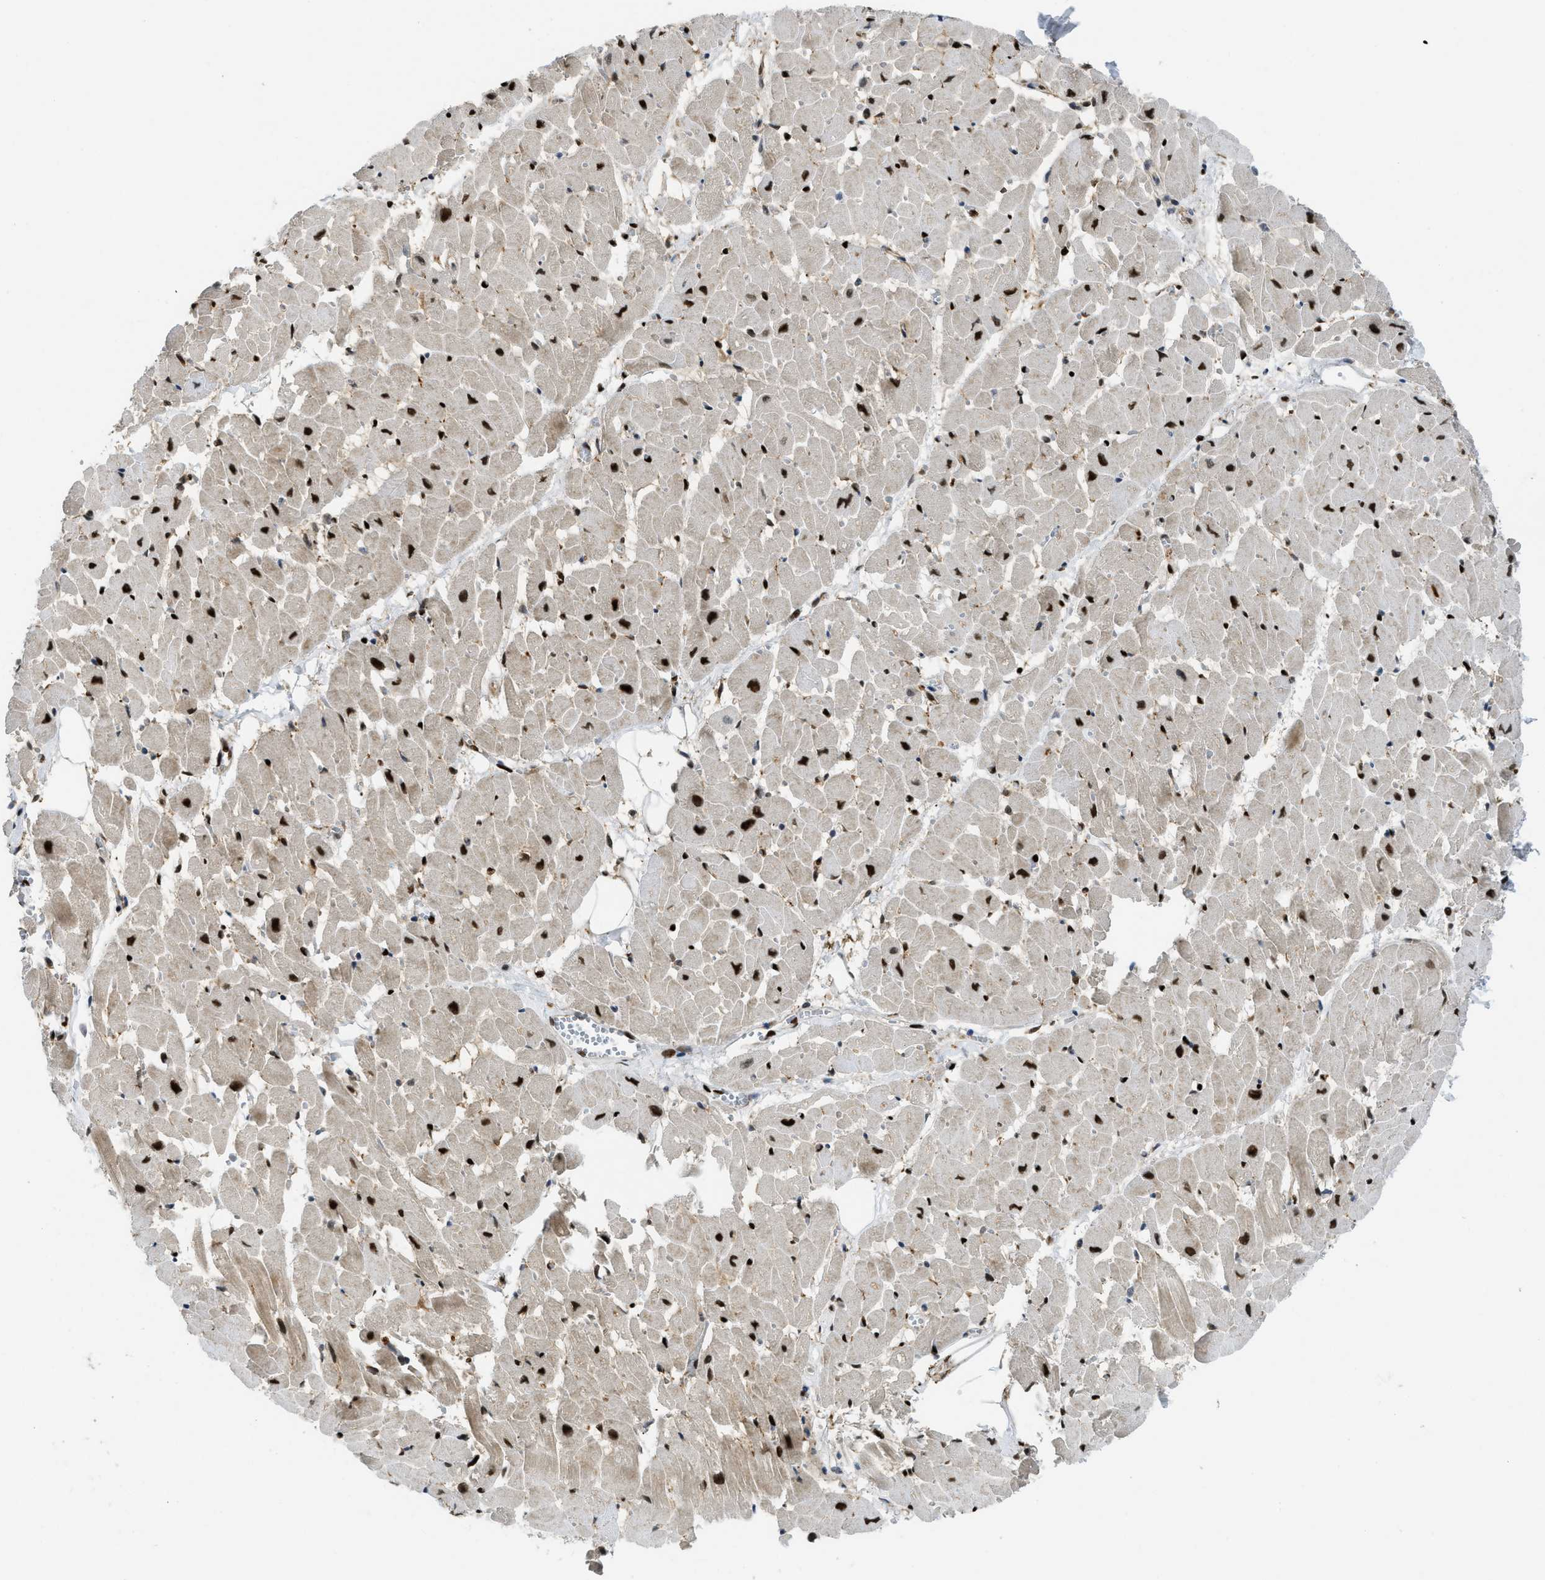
{"staining": {"intensity": "strong", "quantity": ">75%", "location": "nuclear"}, "tissue": "heart muscle", "cell_type": "Cardiomyocytes", "image_type": "normal", "snomed": [{"axis": "morphology", "description": "Normal tissue, NOS"}, {"axis": "topography", "description": "Heart"}], "caption": "Approximately >75% of cardiomyocytes in unremarkable human heart muscle show strong nuclear protein expression as visualized by brown immunohistochemical staining.", "gene": "RFX5", "patient": {"sex": "female", "age": 19}}